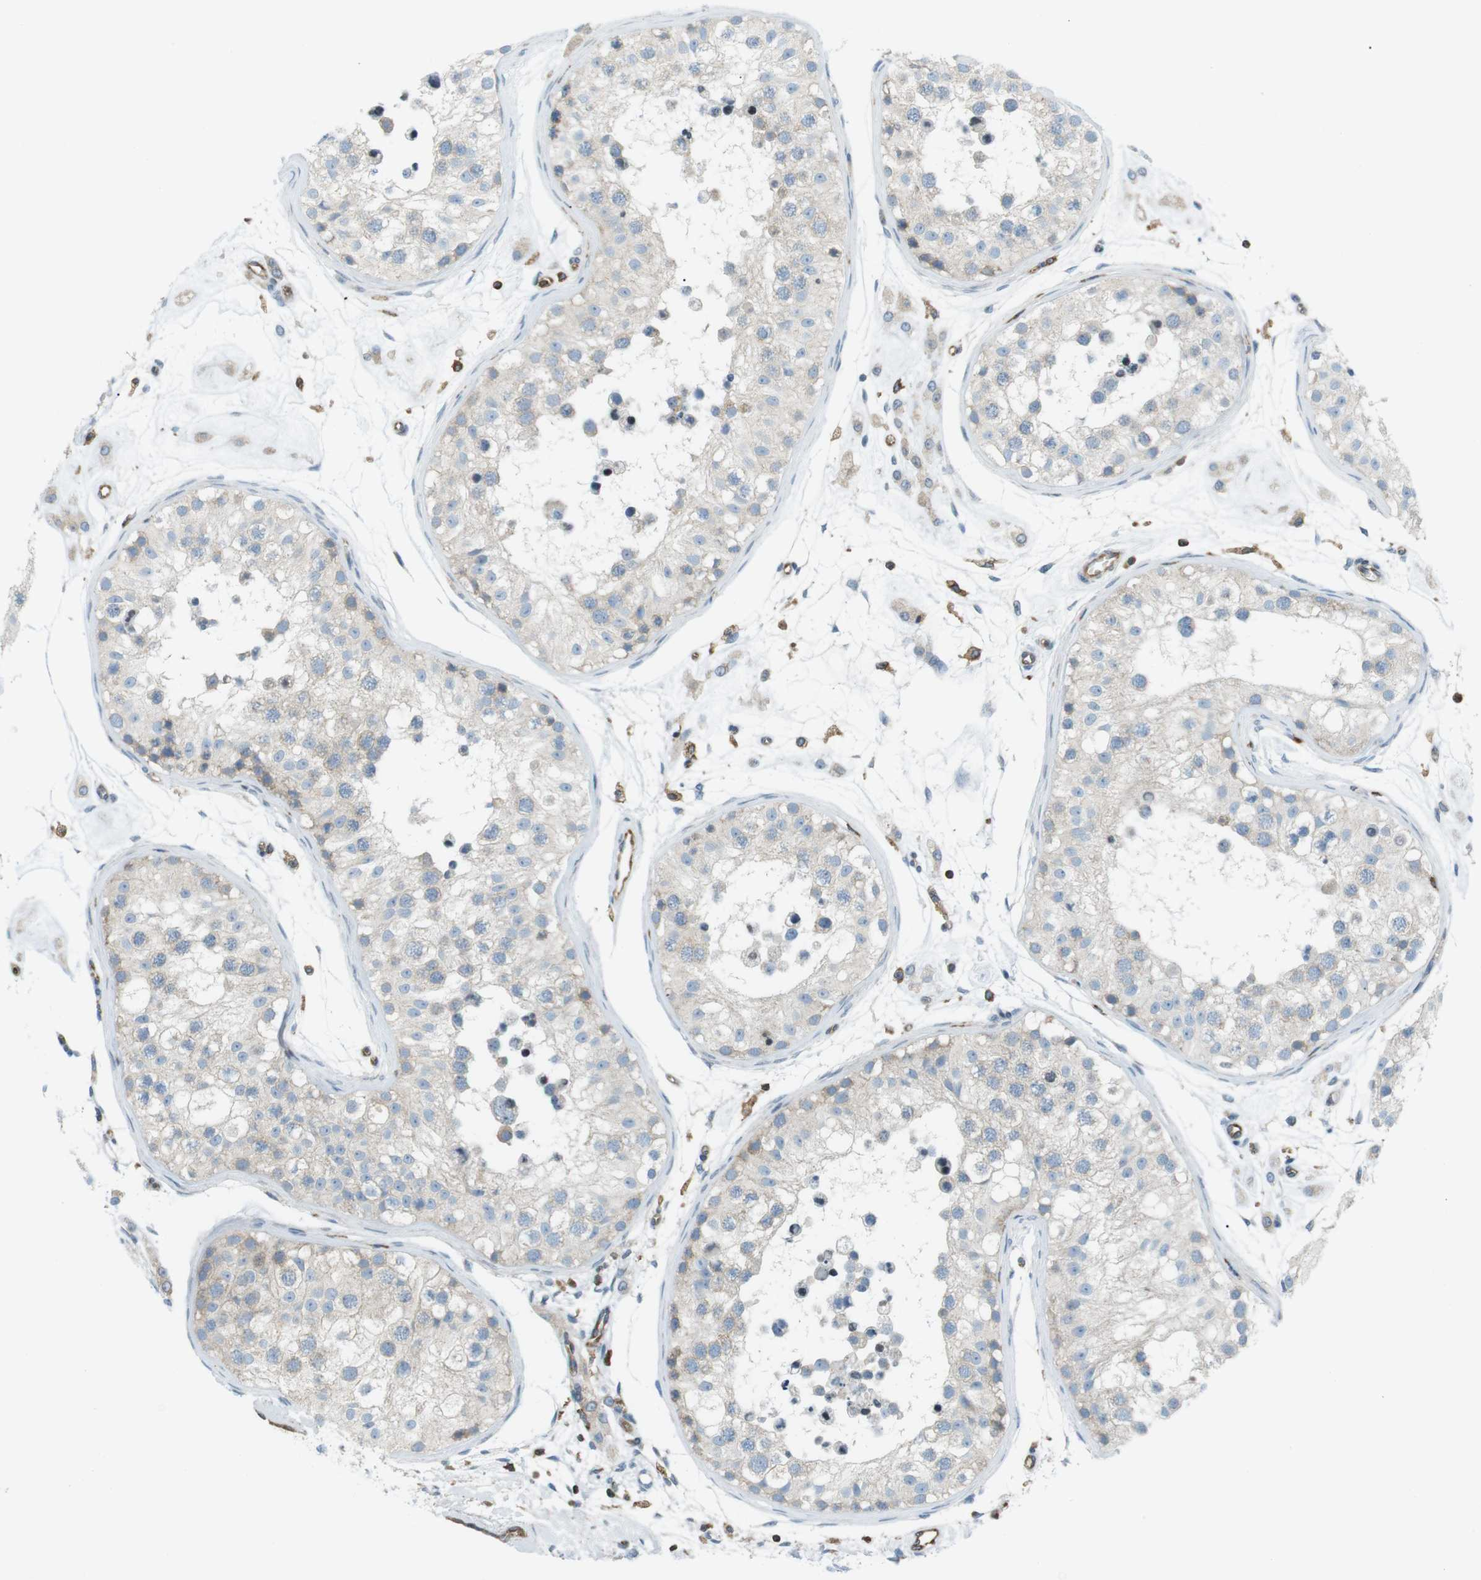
{"staining": {"intensity": "weak", "quantity": "25%-75%", "location": "cytoplasmic/membranous"}, "tissue": "testis", "cell_type": "Cells in seminiferous ducts", "image_type": "normal", "snomed": [{"axis": "morphology", "description": "Normal tissue, NOS"}, {"axis": "morphology", "description": "Adenocarcinoma, metastatic, NOS"}, {"axis": "topography", "description": "Testis"}], "caption": "The micrograph demonstrates immunohistochemical staining of benign testis. There is weak cytoplasmic/membranous positivity is seen in about 25%-75% of cells in seminiferous ducts.", "gene": "FLII", "patient": {"sex": "male", "age": 26}}